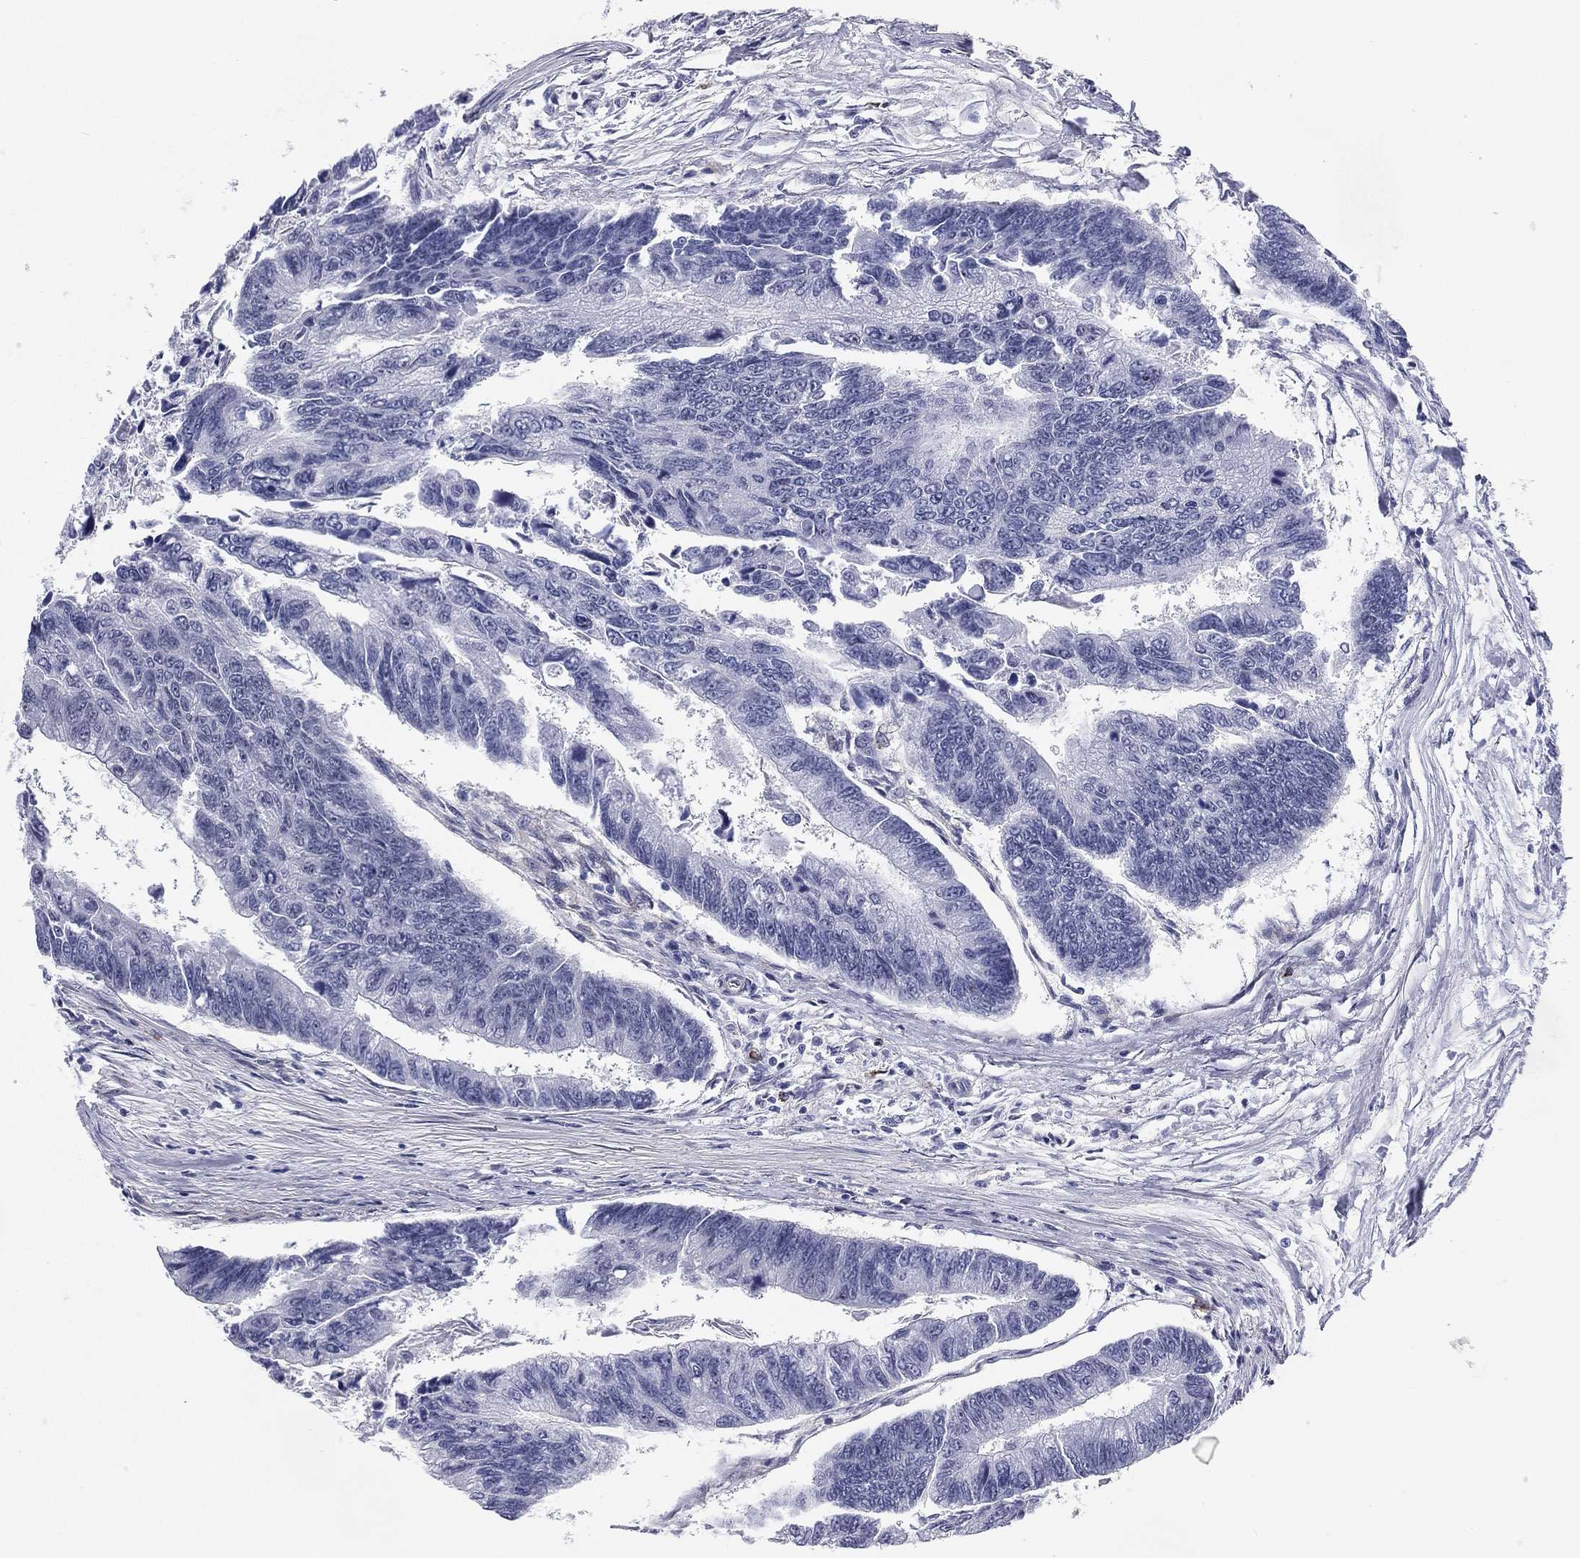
{"staining": {"intensity": "negative", "quantity": "none", "location": "none"}, "tissue": "colorectal cancer", "cell_type": "Tumor cells", "image_type": "cancer", "snomed": [{"axis": "morphology", "description": "Adenocarcinoma, NOS"}, {"axis": "topography", "description": "Colon"}], "caption": "Colorectal adenocarcinoma was stained to show a protein in brown. There is no significant expression in tumor cells.", "gene": "HLA-DOA", "patient": {"sex": "female", "age": 65}}